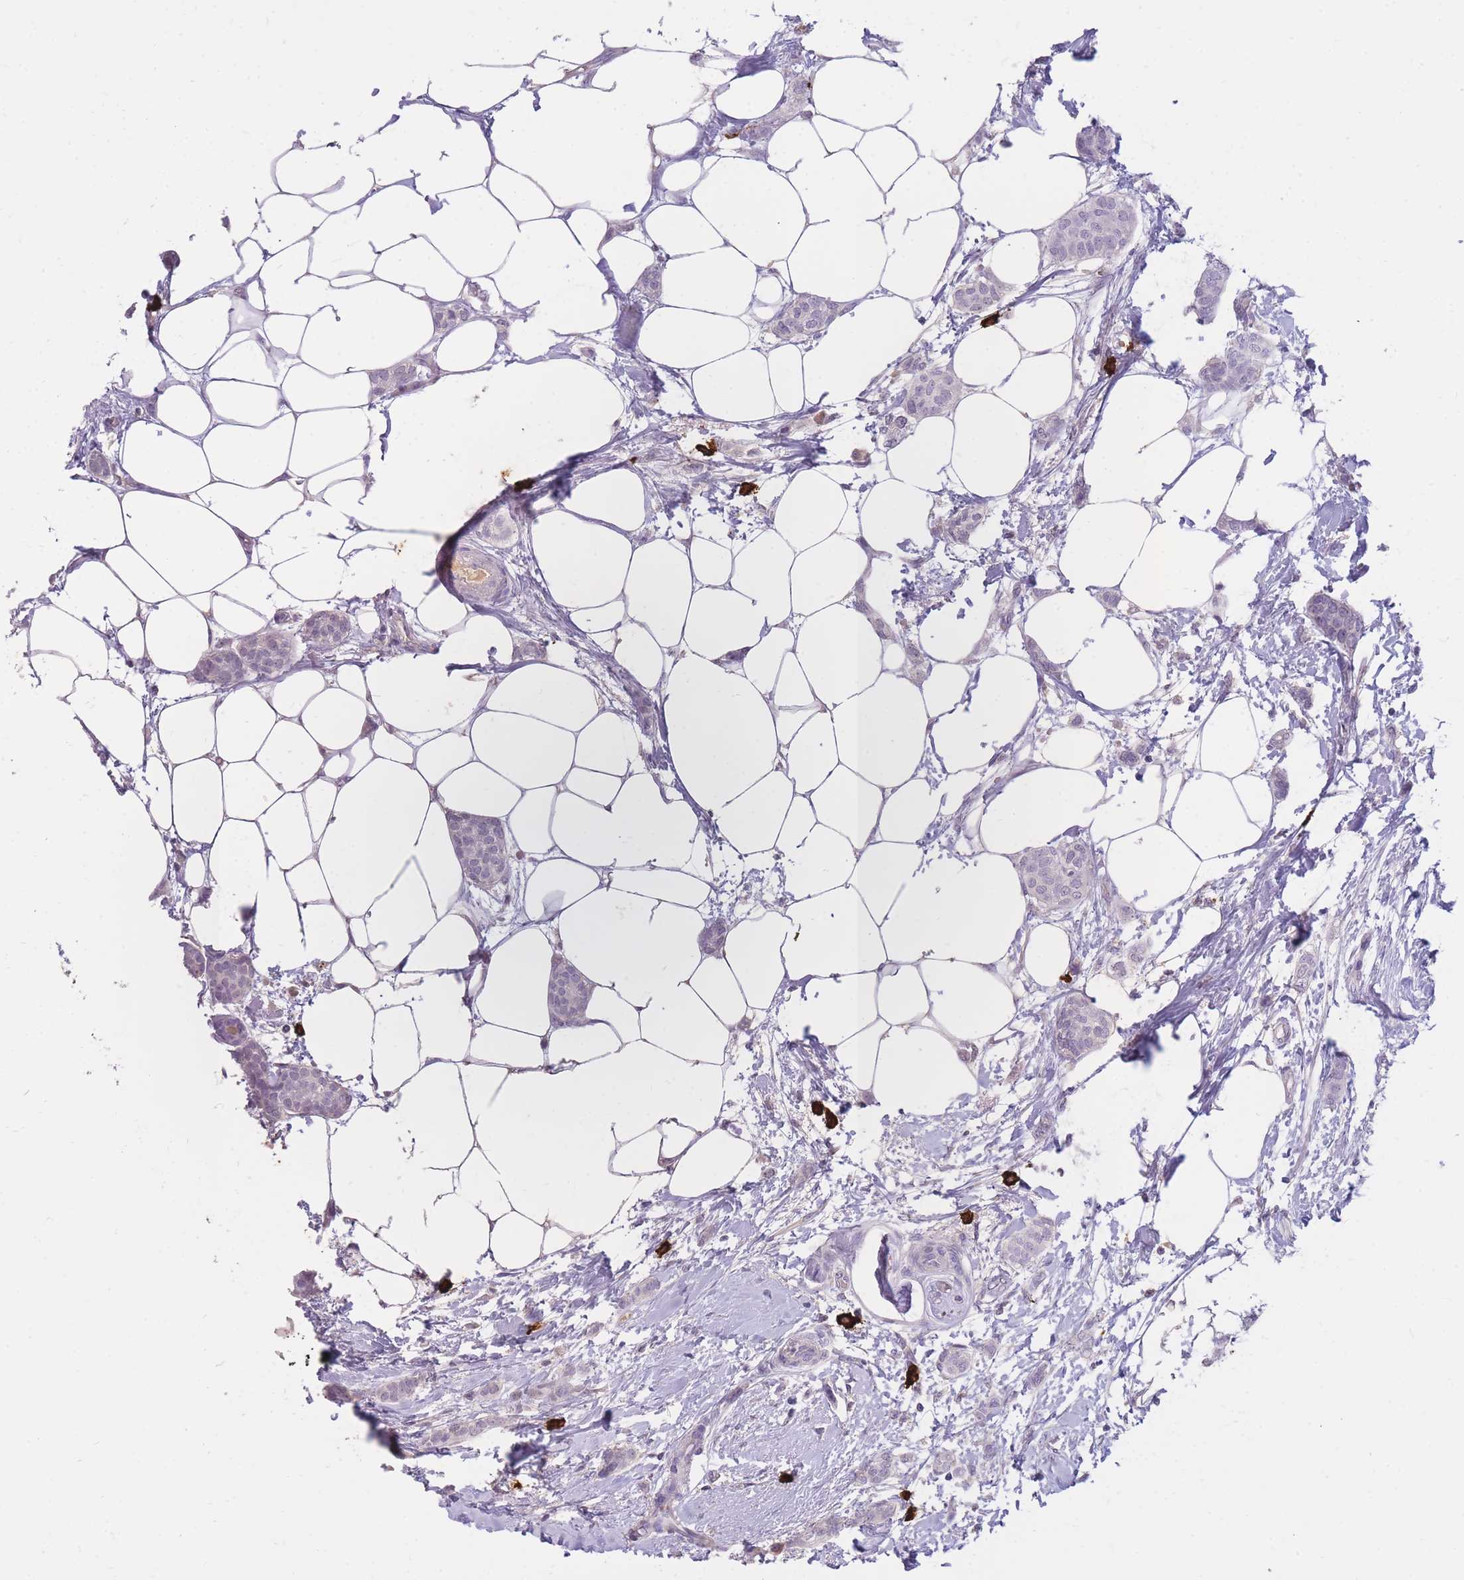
{"staining": {"intensity": "negative", "quantity": "none", "location": "none"}, "tissue": "breast cancer", "cell_type": "Tumor cells", "image_type": "cancer", "snomed": [{"axis": "morphology", "description": "Duct carcinoma"}, {"axis": "topography", "description": "Breast"}], "caption": "Breast intraductal carcinoma was stained to show a protein in brown. There is no significant staining in tumor cells.", "gene": "TPSD1", "patient": {"sex": "female", "age": 72}}